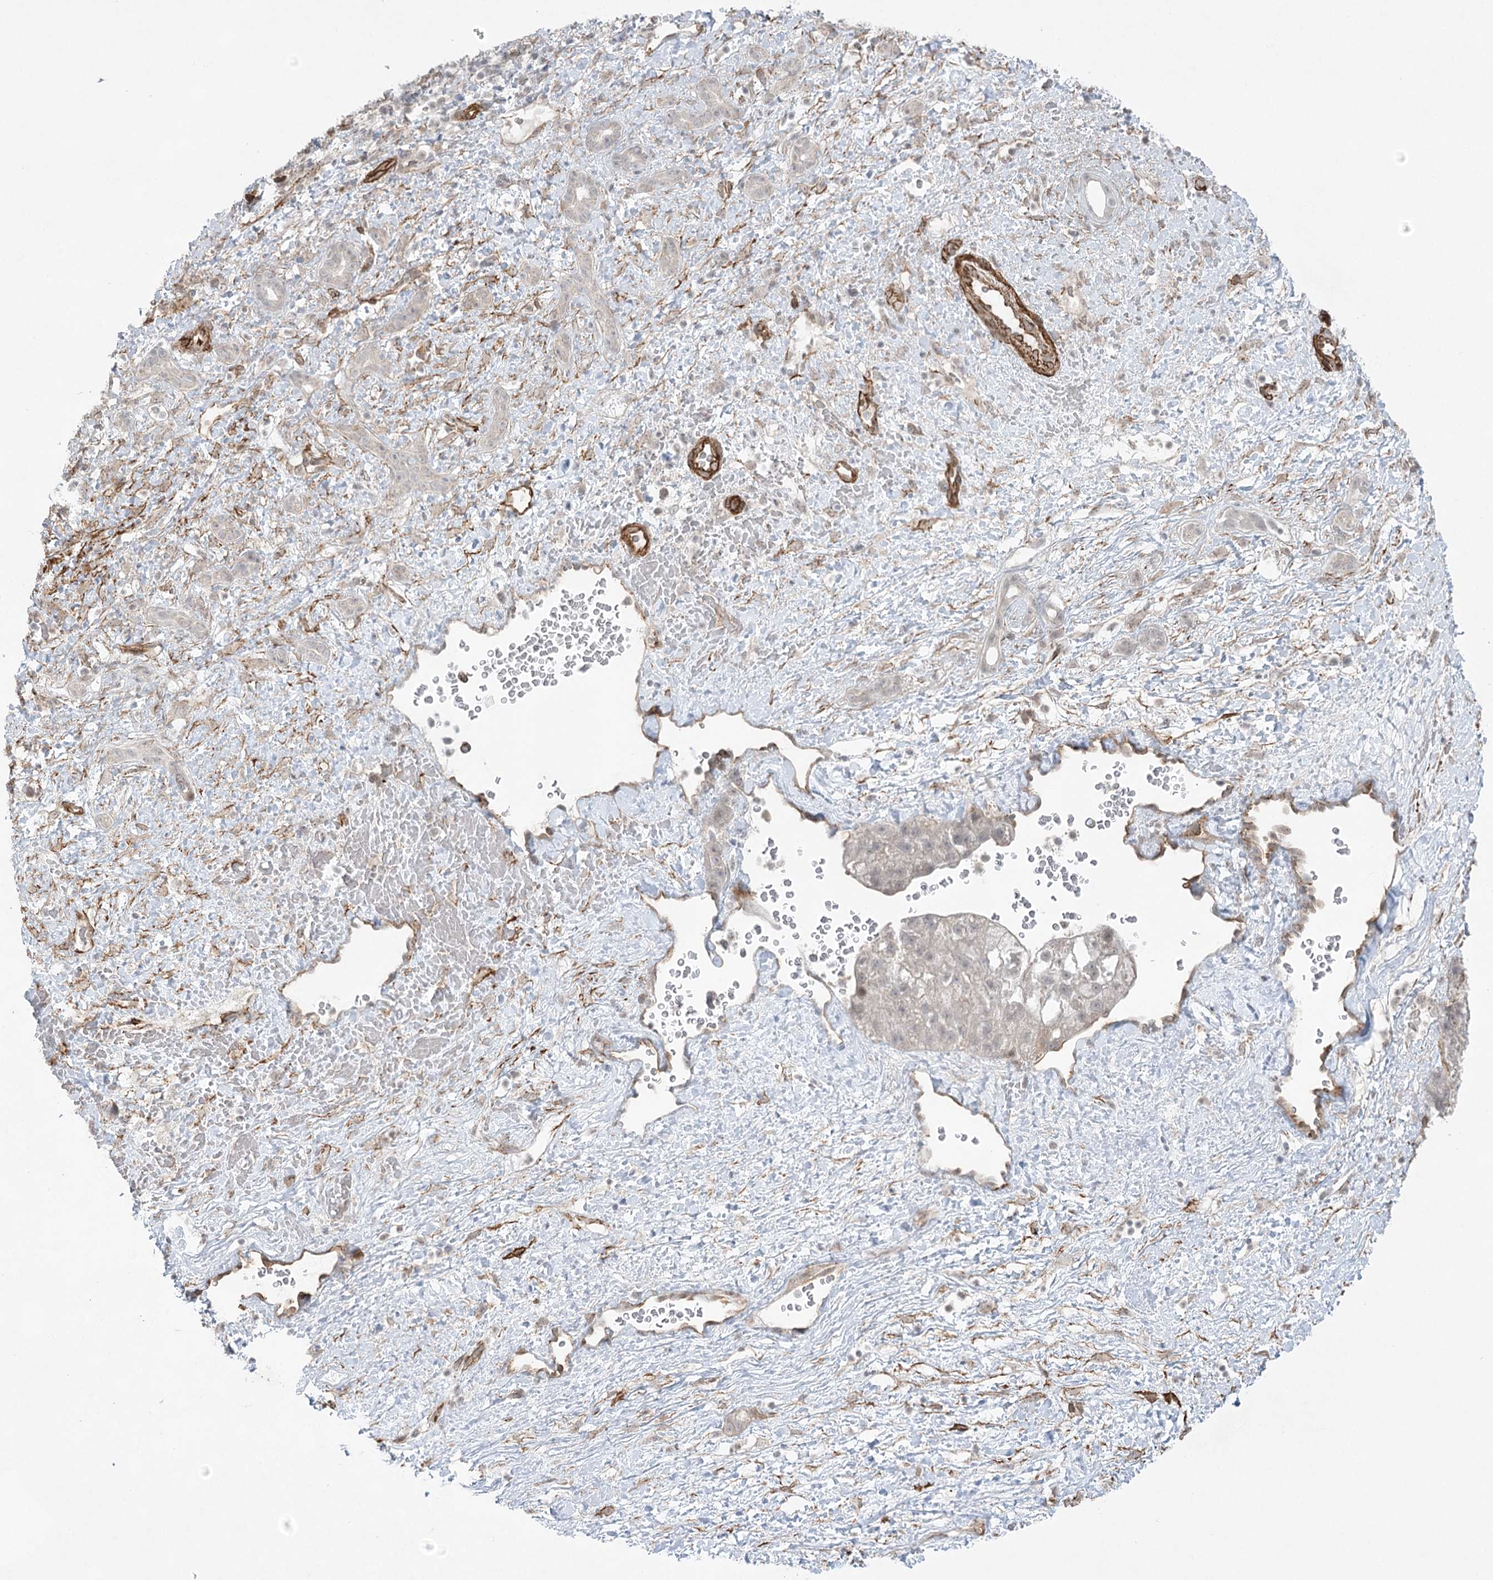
{"staining": {"intensity": "weak", "quantity": "25%-75%", "location": "nuclear"}, "tissue": "liver cancer", "cell_type": "Tumor cells", "image_type": "cancer", "snomed": [{"axis": "morphology", "description": "Normal tissue, NOS"}, {"axis": "morphology", "description": "Carcinoma, Hepatocellular, NOS"}, {"axis": "topography", "description": "Liver"}], "caption": "Brown immunohistochemical staining in human liver hepatocellular carcinoma reveals weak nuclear staining in about 25%-75% of tumor cells. The staining was performed using DAB, with brown indicating positive protein expression. Nuclei are stained blue with hematoxylin.", "gene": "AMTN", "patient": {"sex": "male", "age": 57}}